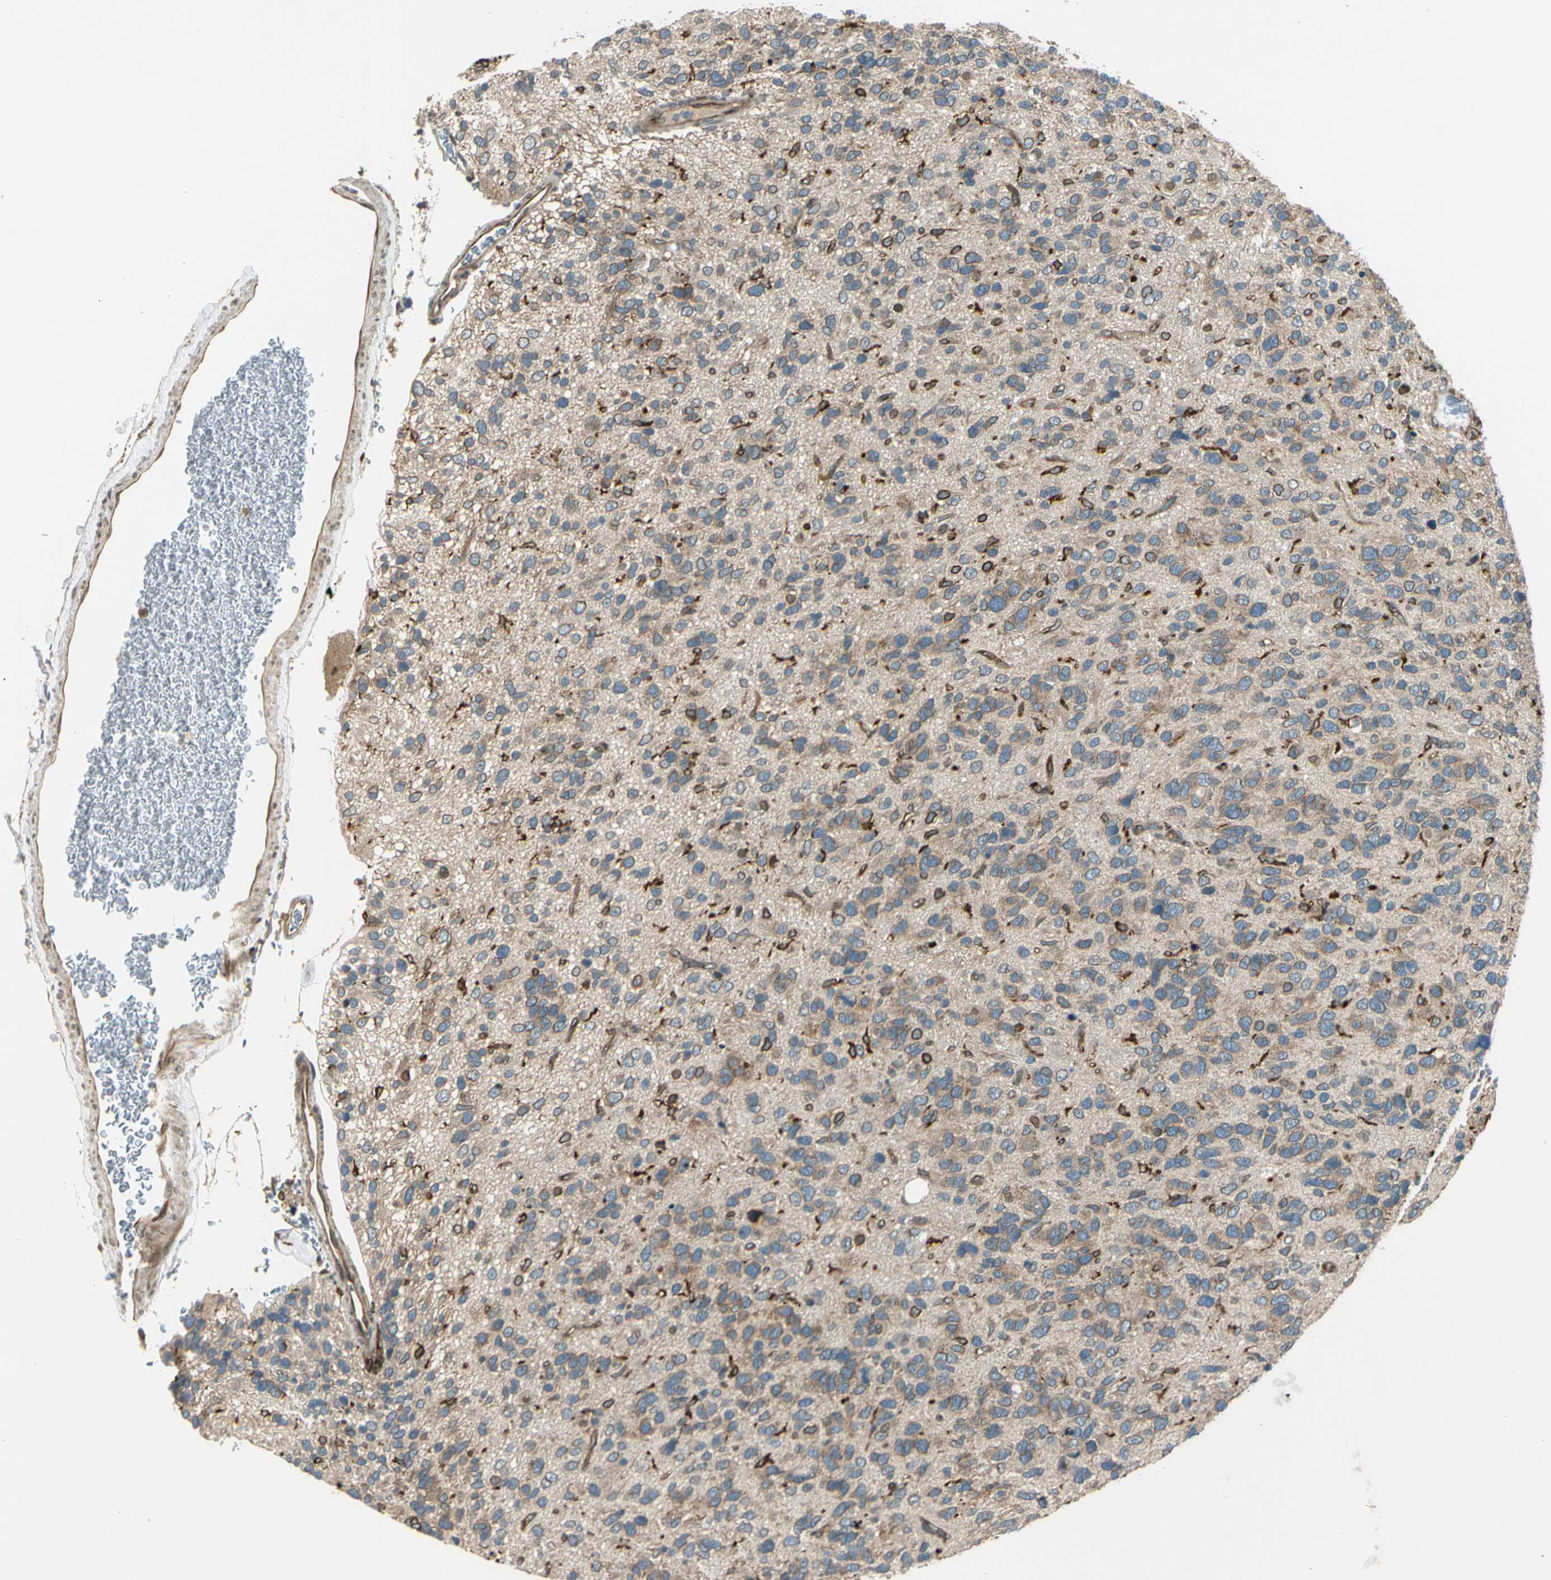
{"staining": {"intensity": "moderate", "quantity": "<25%", "location": "cytoplasmic/membranous,nuclear"}, "tissue": "glioma", "cell_type": "Tumor cells", "image_type": "cancer", "snomed": [{"axis": "morphology", "description": "Glioma, malignant, High grade"}, {"axis": "topography", "description": "Brain"}], "caption": "Brown immunohistochemical staining in human glioma demonstrates moderate cytoplasmic/membranous and nuclear expression in approximately <25% of tumor cells.", "gene": "TRIO", "patient": {"sex": "female", "age": 58}}